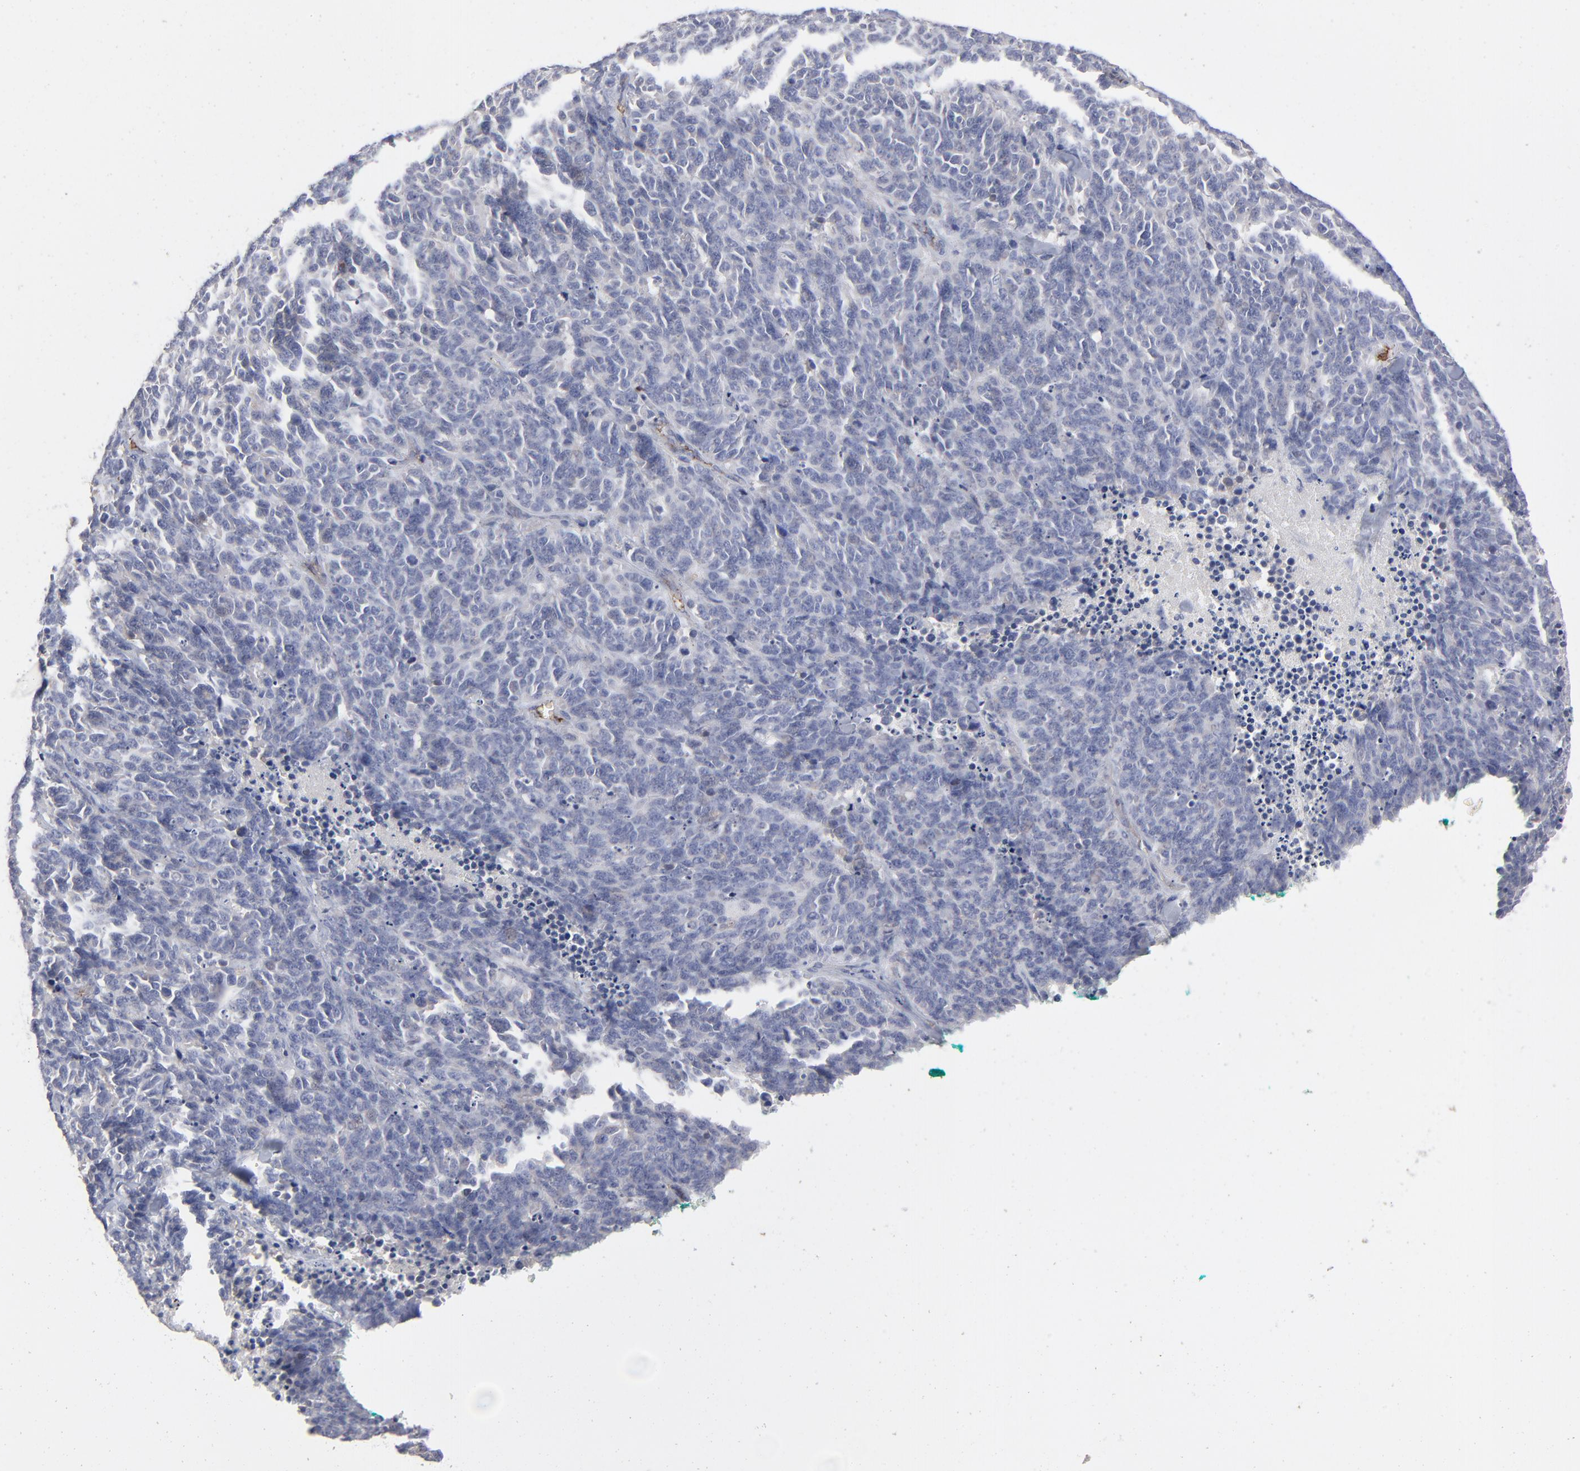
{"staining": {"intensity": "negative", "quantity": "none", "location": "none"}, "tissue": "lung cancer", "cell_type": "Tumor cells", "image_type": "cancer", "snomed": [{"axis": "morphology", "description": "Neoplasm, malignant, NOS"}, {"axis": "topography", "description": "Lung"}], "caption": "IHC image of neoplastic tissue: malignant neoplasm (lung) stained with DAB (3,3'-diaminobenzidine) reveals no significant protein staining in tumor cells.", "gene": "CCR3", "patient": {"sex": "female", "age": 58}}